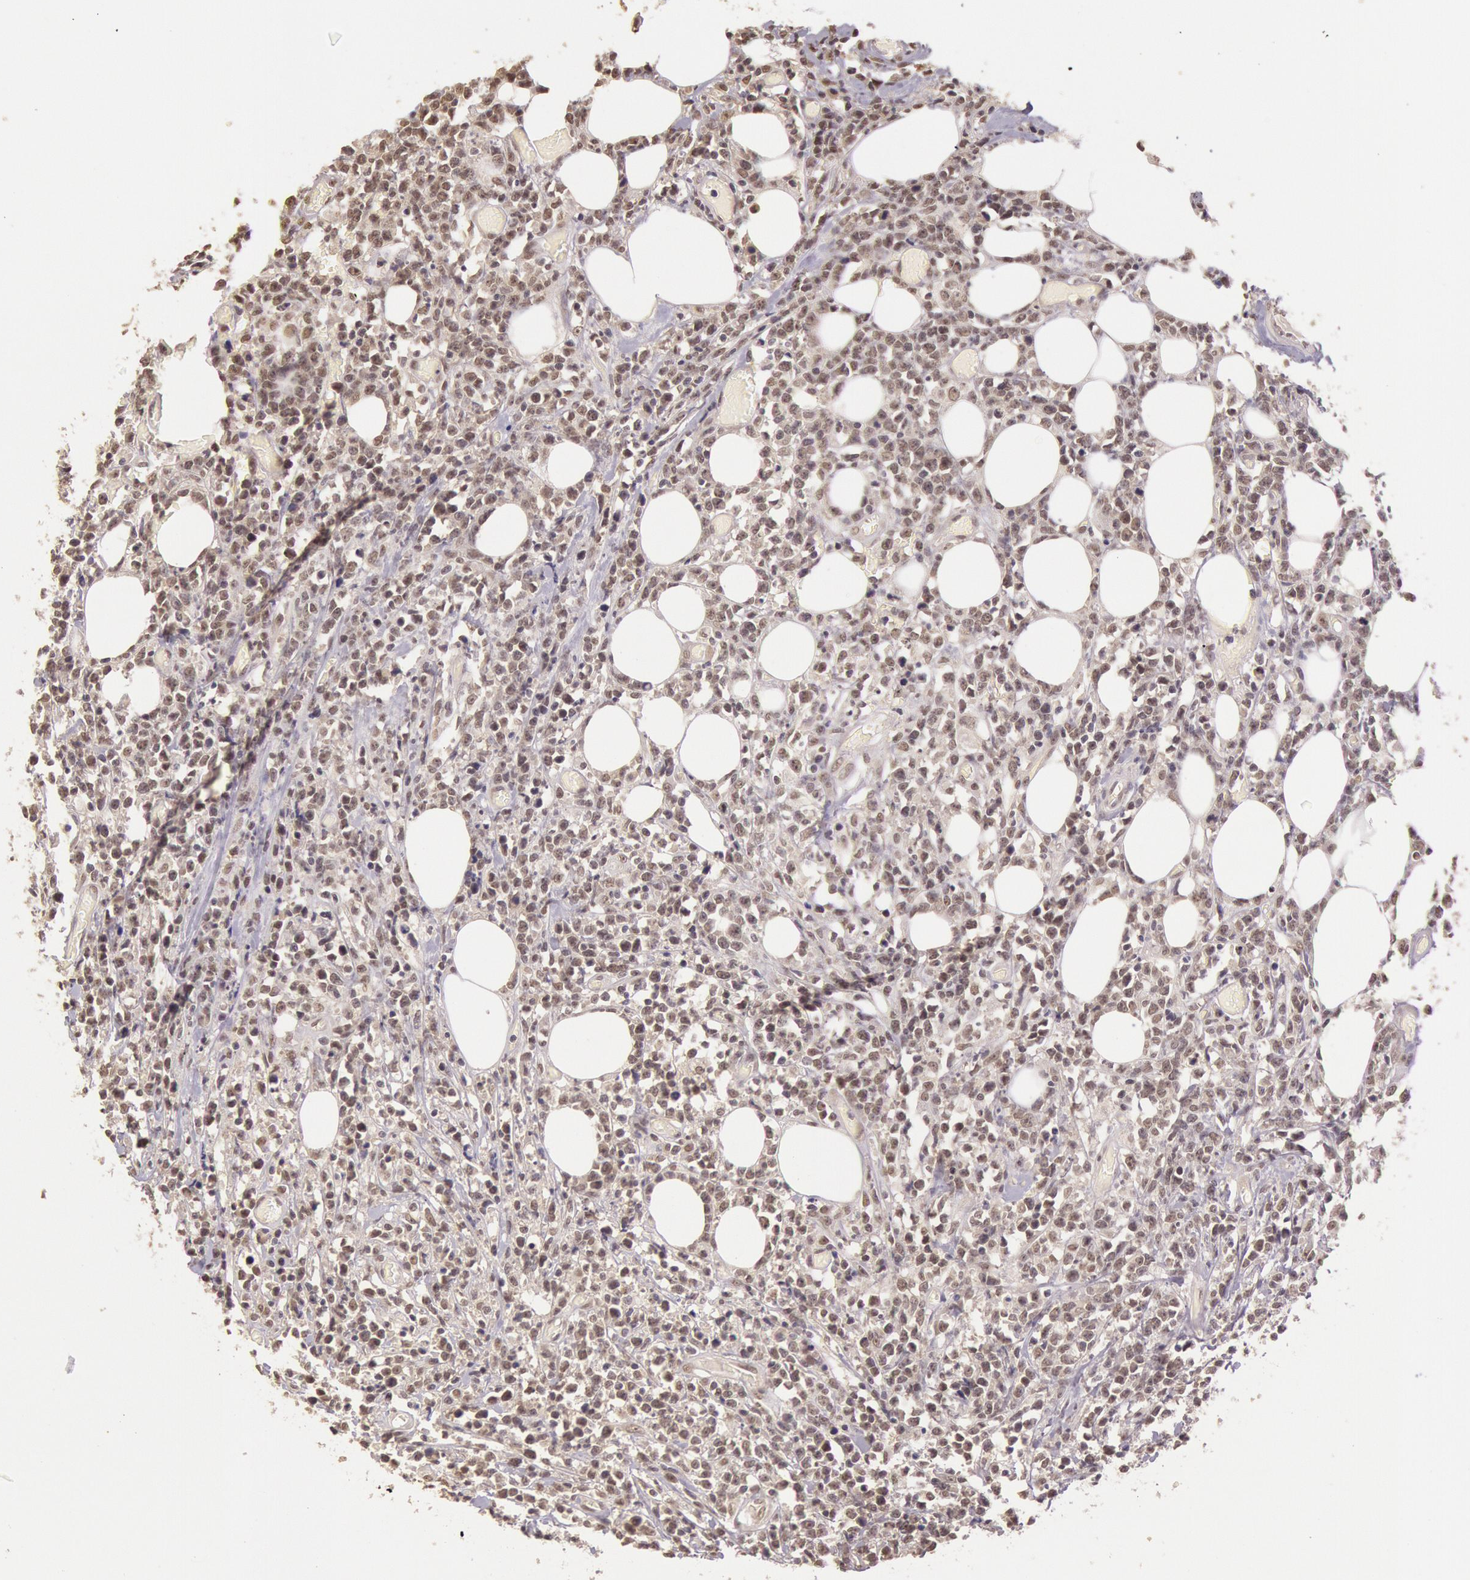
{"staining": {"intensity": "negative", "quantity": "none", "location": "none"}, "tissue": "lymphoma", "cell_type": "Tumor cells", "image_type": "cancer", "snomed": [{"axis": "morphology", "description": "Malignant lymphoma, non-Hodgkin's type, High grade"}, {"axis": "topography", "description": "Colon"}], "caption": "This is an immunohistochemistry (IHC) photomicrograph of lymphoma. There is no expression in tumor cells.", "gene": "RTL10", "patient": {"sex": "male", "age": 82}}